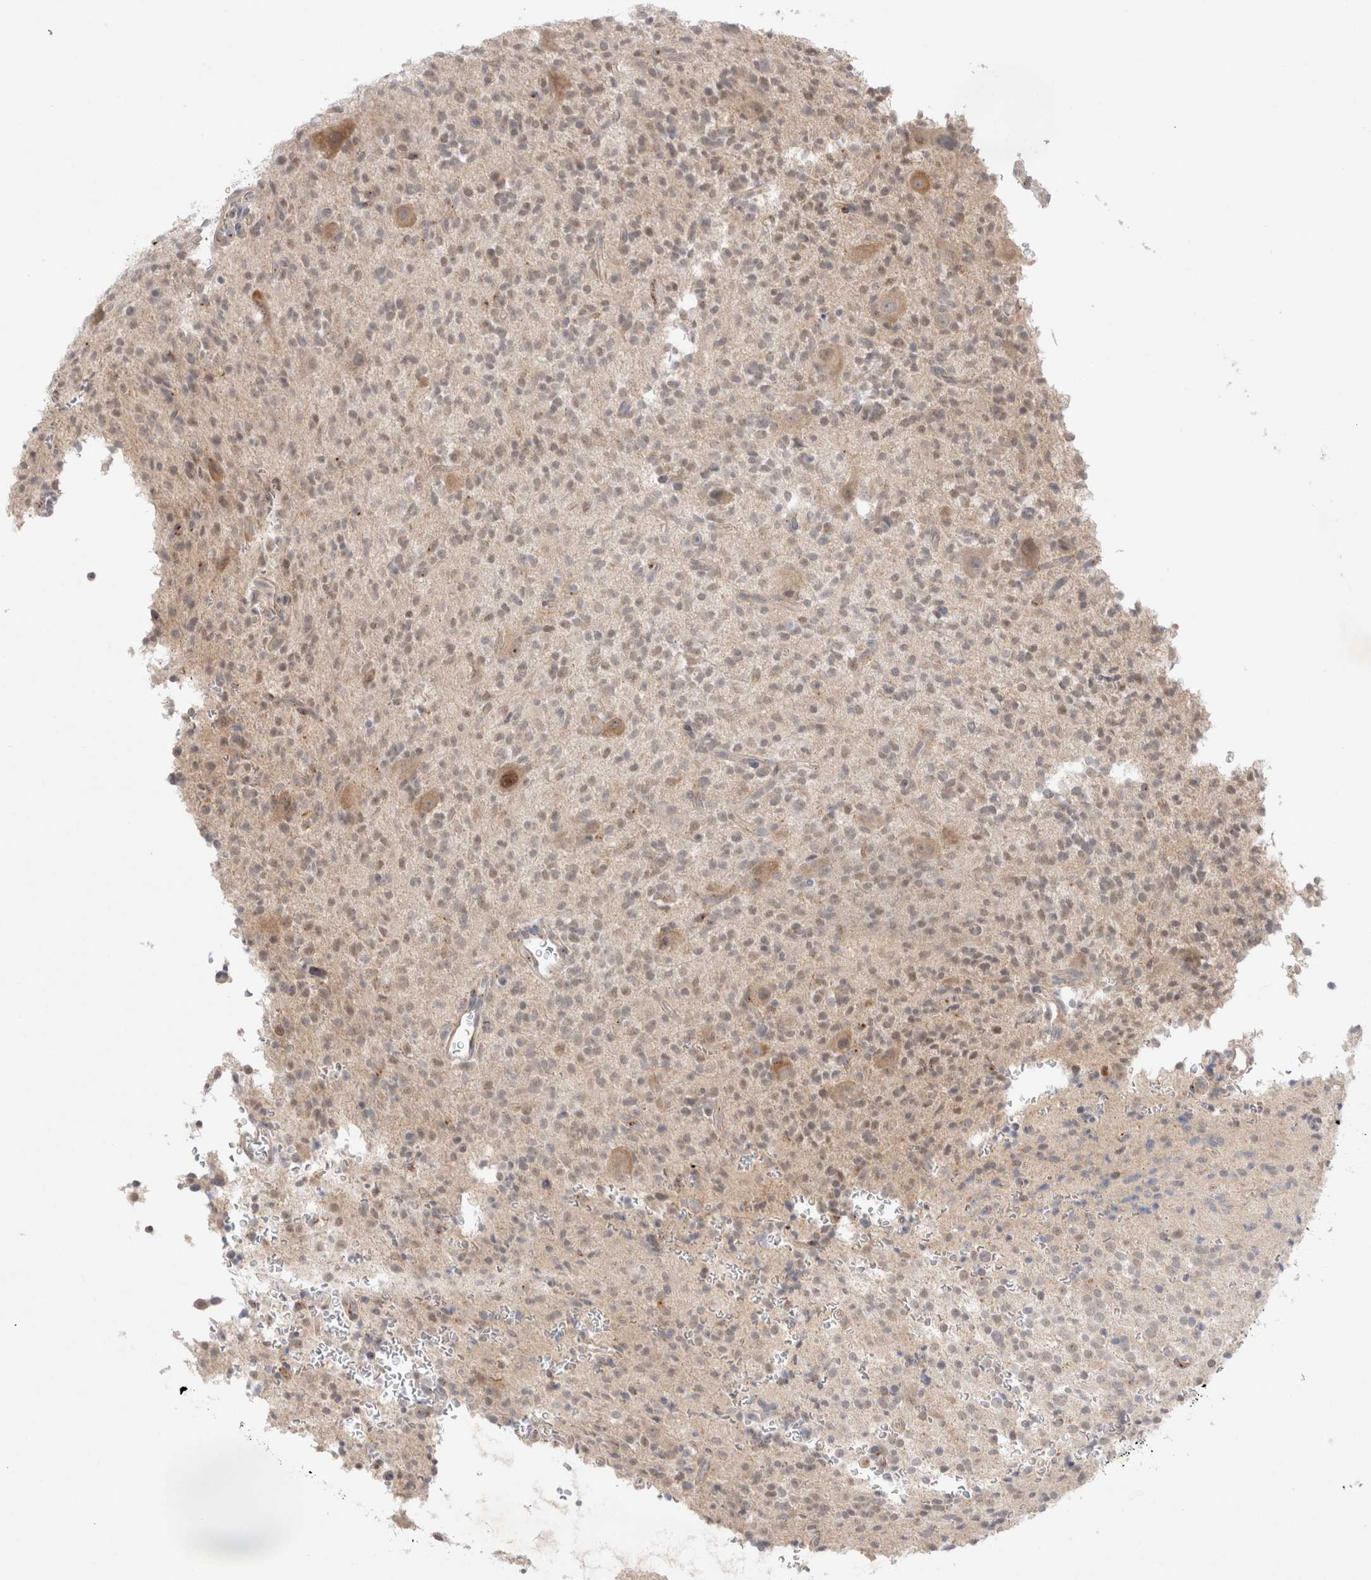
{"staining": {"intensity": "weak", "quantity": "<25%", "location": "cytoplasmic/membranous,nuclear"}, "tissue": "glioma", "cell_type": "Tumor cells", "image_type": "cancer", "snomed": [{"axis": "morphology", "description": "Glioma, malignant, High grade"}, {"axis": "topography", "description": "Brain"}], "caption": "A high-resolution photomicrograph shows IHC staining of glioma, which shows no significant positivity in tumor cells.", "gene": "BICD2", "patient": {"sex": "male", "age": 34}}